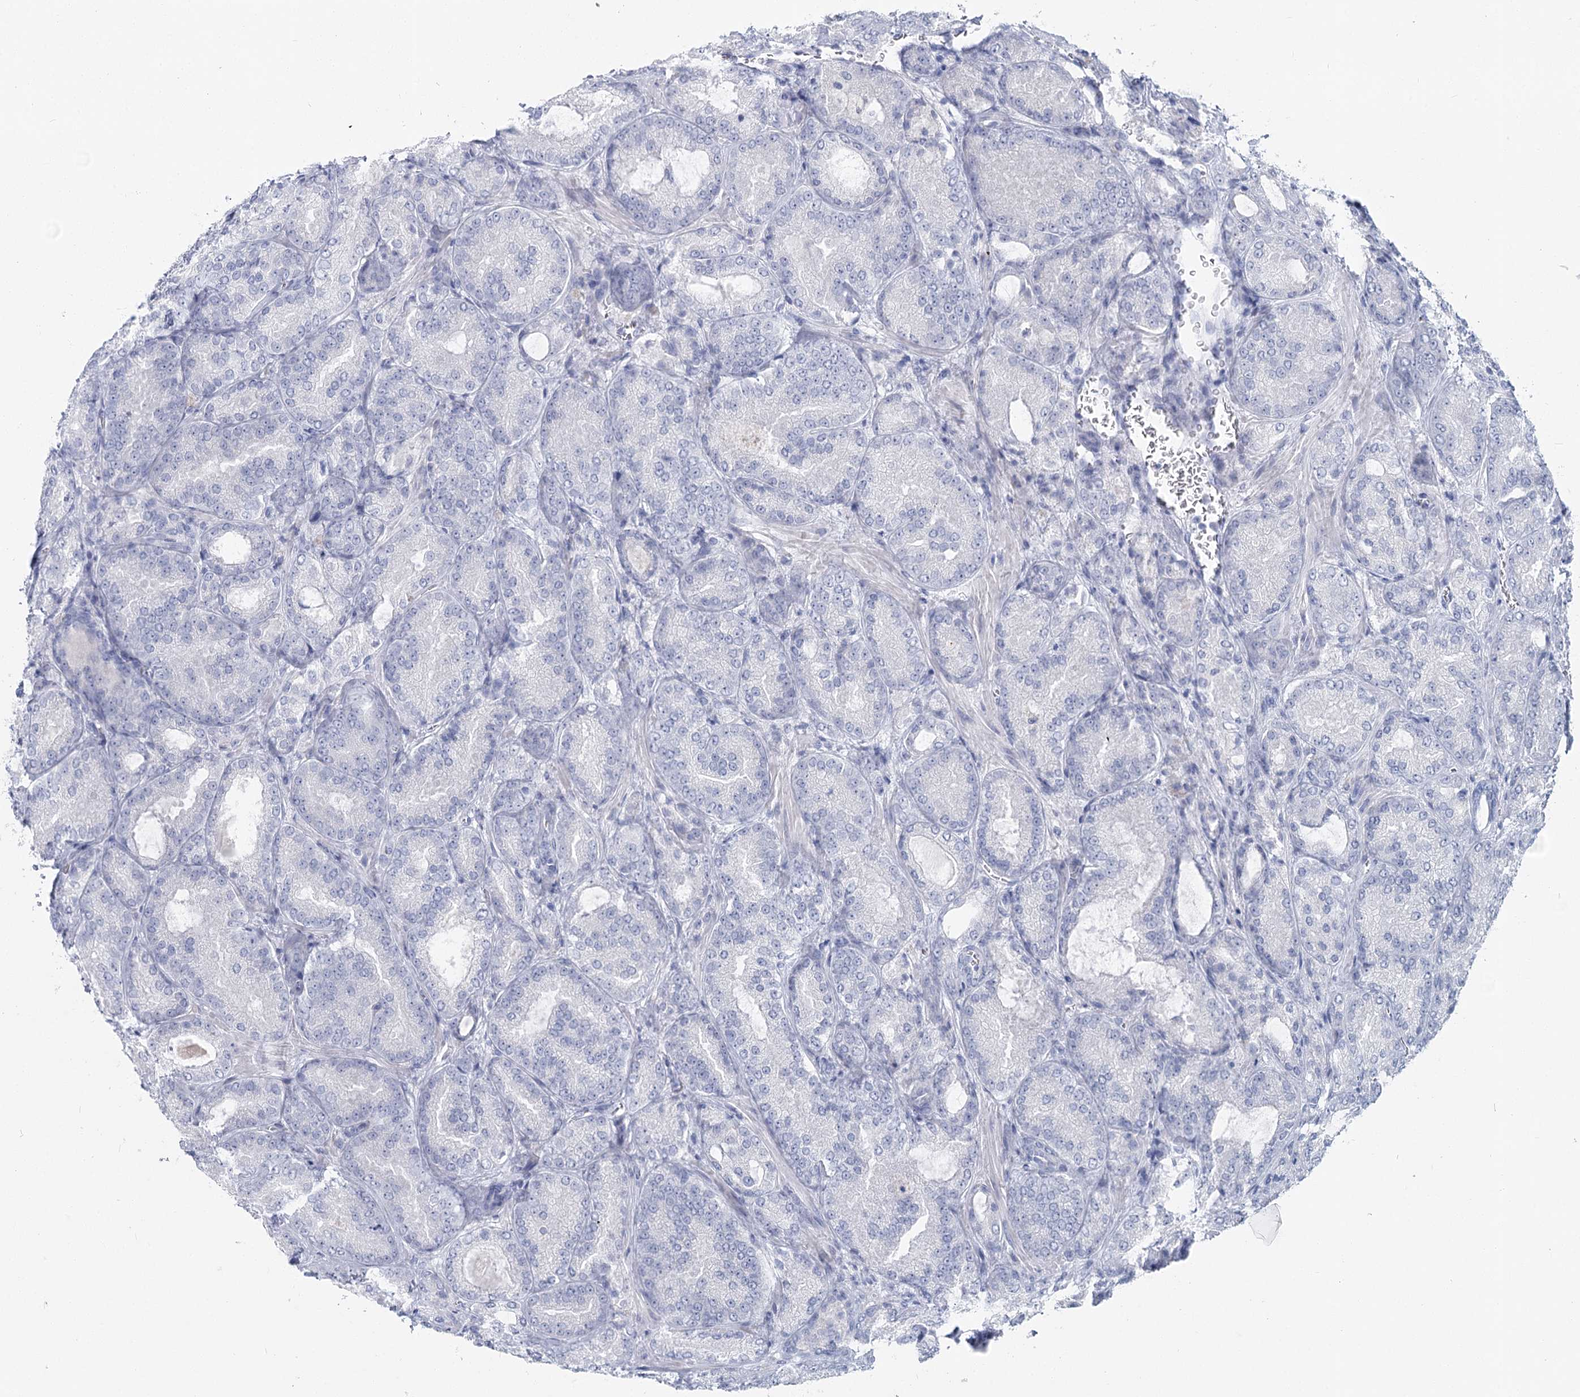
{"staining": {"intensity": "negative", "quantity": "none", "location": "none"}, "tissue": "prostate cancer", "cell_type": "Tumor cells", "image_type": "cancer", "snomed": [{"axis": "morphology", "description": "Adenocarcinoma, Low grade"}, {"axis": "topography", "description": "Prostate"}], "caption": "The photomicrograph displays no significant staining in tumor cells of prostate low-grade adenocarcinoma. Nuclei are stained in blue.", "gene": "IFIT5", "patient": {"sex": "male", "age": 74}}